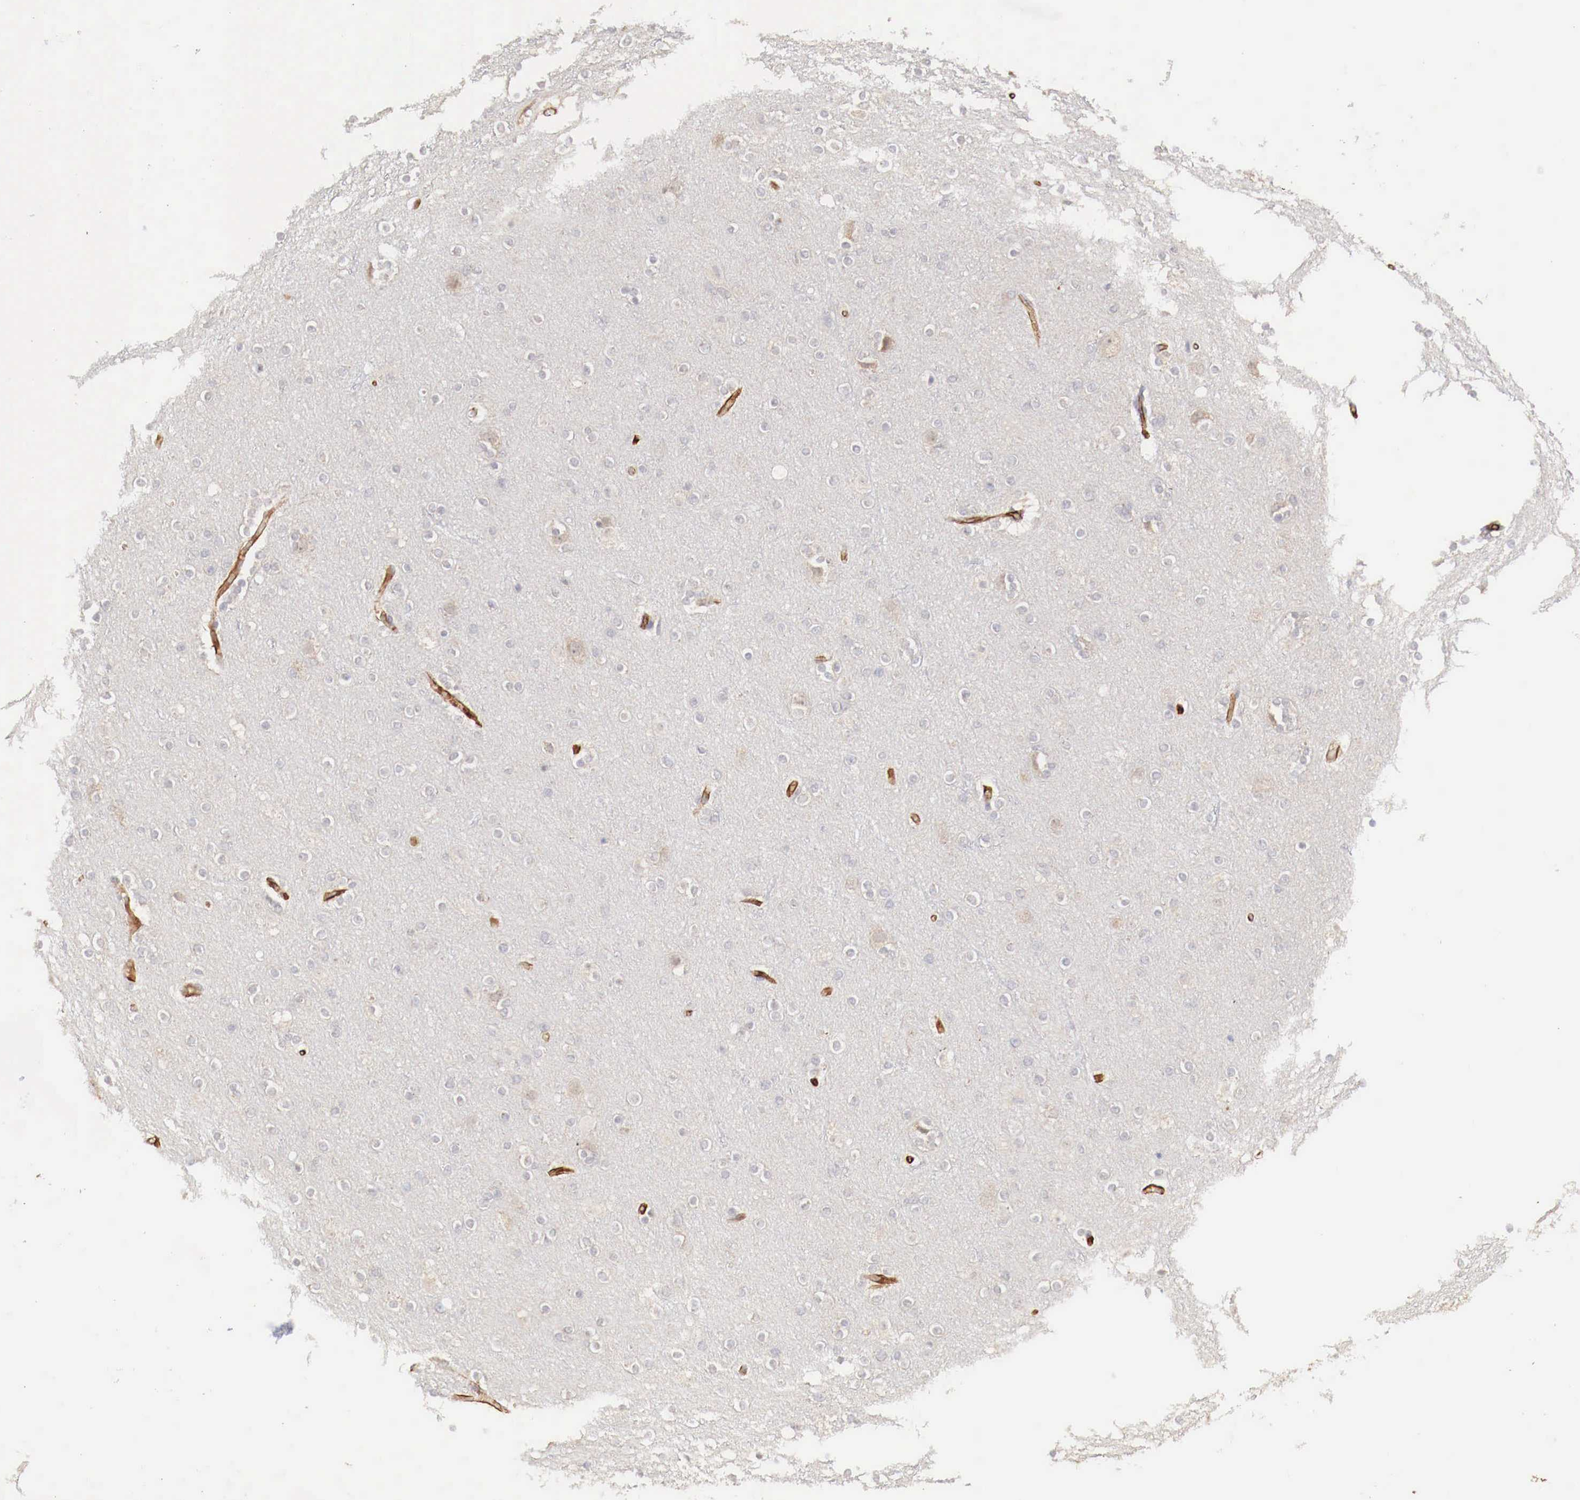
{"staining": {"intensity": "moderate", "quantity": ">75%", "location": "cytoplasmic/membranous"}, "tissue": "cerebral cortex", "cell_type": "Endothelial cells", "image_type": "normal", "snomed": [{"axis": "morphology", "description": "Normal tissue, NOS"}, {"axis": "topography", "description": "Cerebral cortex"}], "caption": "An image of cerebral cortex stained for a protein displays moderate cytoplasmic/membranous brown staining in endothelial cells. (Stains: DAB (3,3'-diaminobenzidine) in brown, nuclei in blue, Microscopy: brightfield microscopy at high magnification).", "gene": "WT1", "patient": {"sex": "female", "age": 54}}